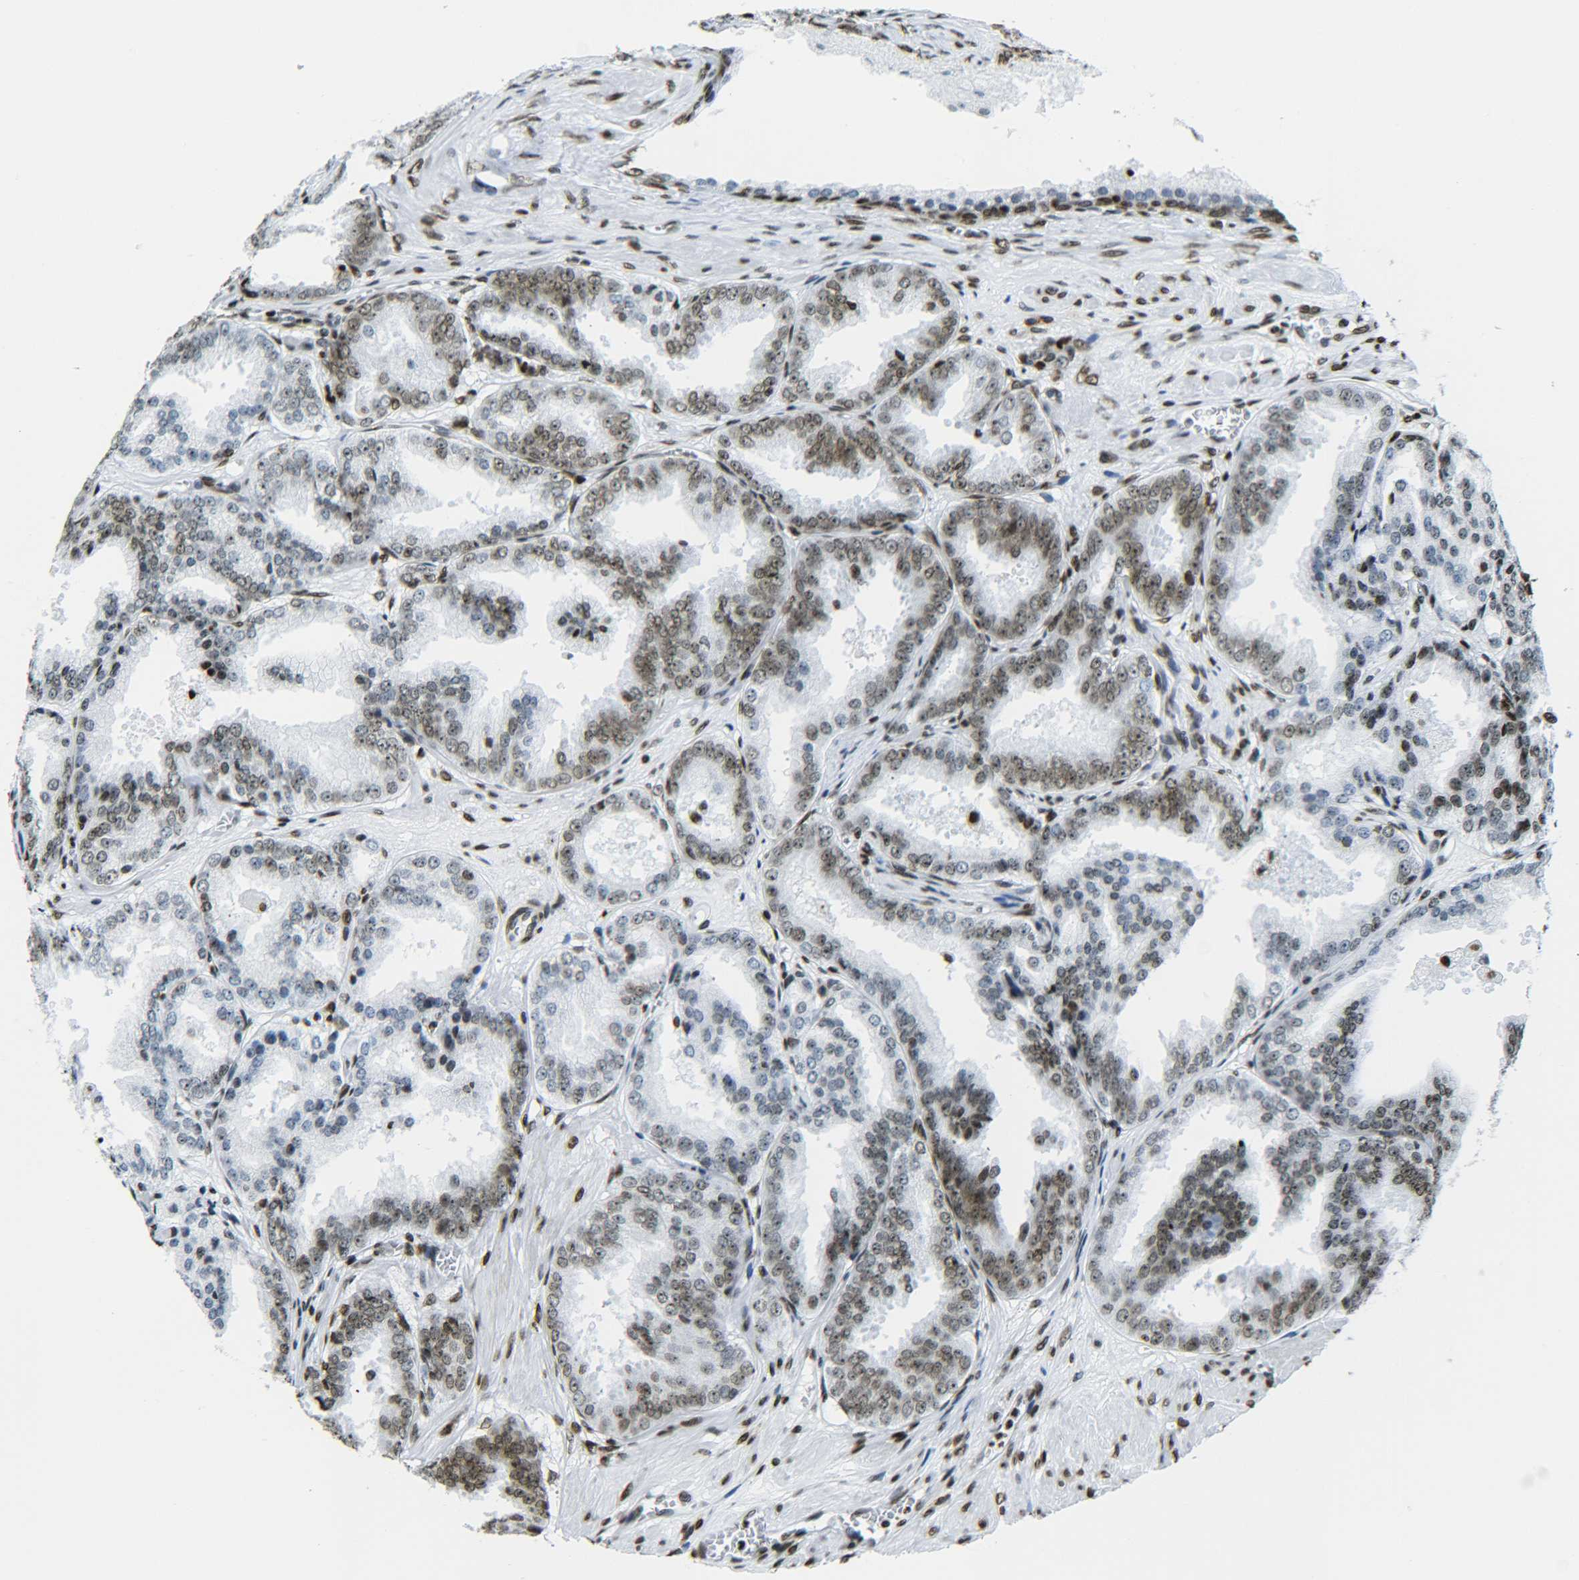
{"staining": {"intensity": "weak", "quantity": "25%-75%", "location": "nuclear"}, "tissue": "prostate cancer", "cell_type": "Tumor cells", "image_type": "cancer", "snomed": [{"axis": "morphology", "description": "Adenocarcinoma, High grade"}, {"axis": "topography", "description": "Prostate"}], "caption": "Immunohistochemistry image of human prostate high-grade adenocarcinoma stained for a protein (brown), which demonstrates low levels of weak nuclear expression in about 25%-75% of tumor cells.", "gene": "H2AX", "patient": {"sex": "male", "age": 61}}